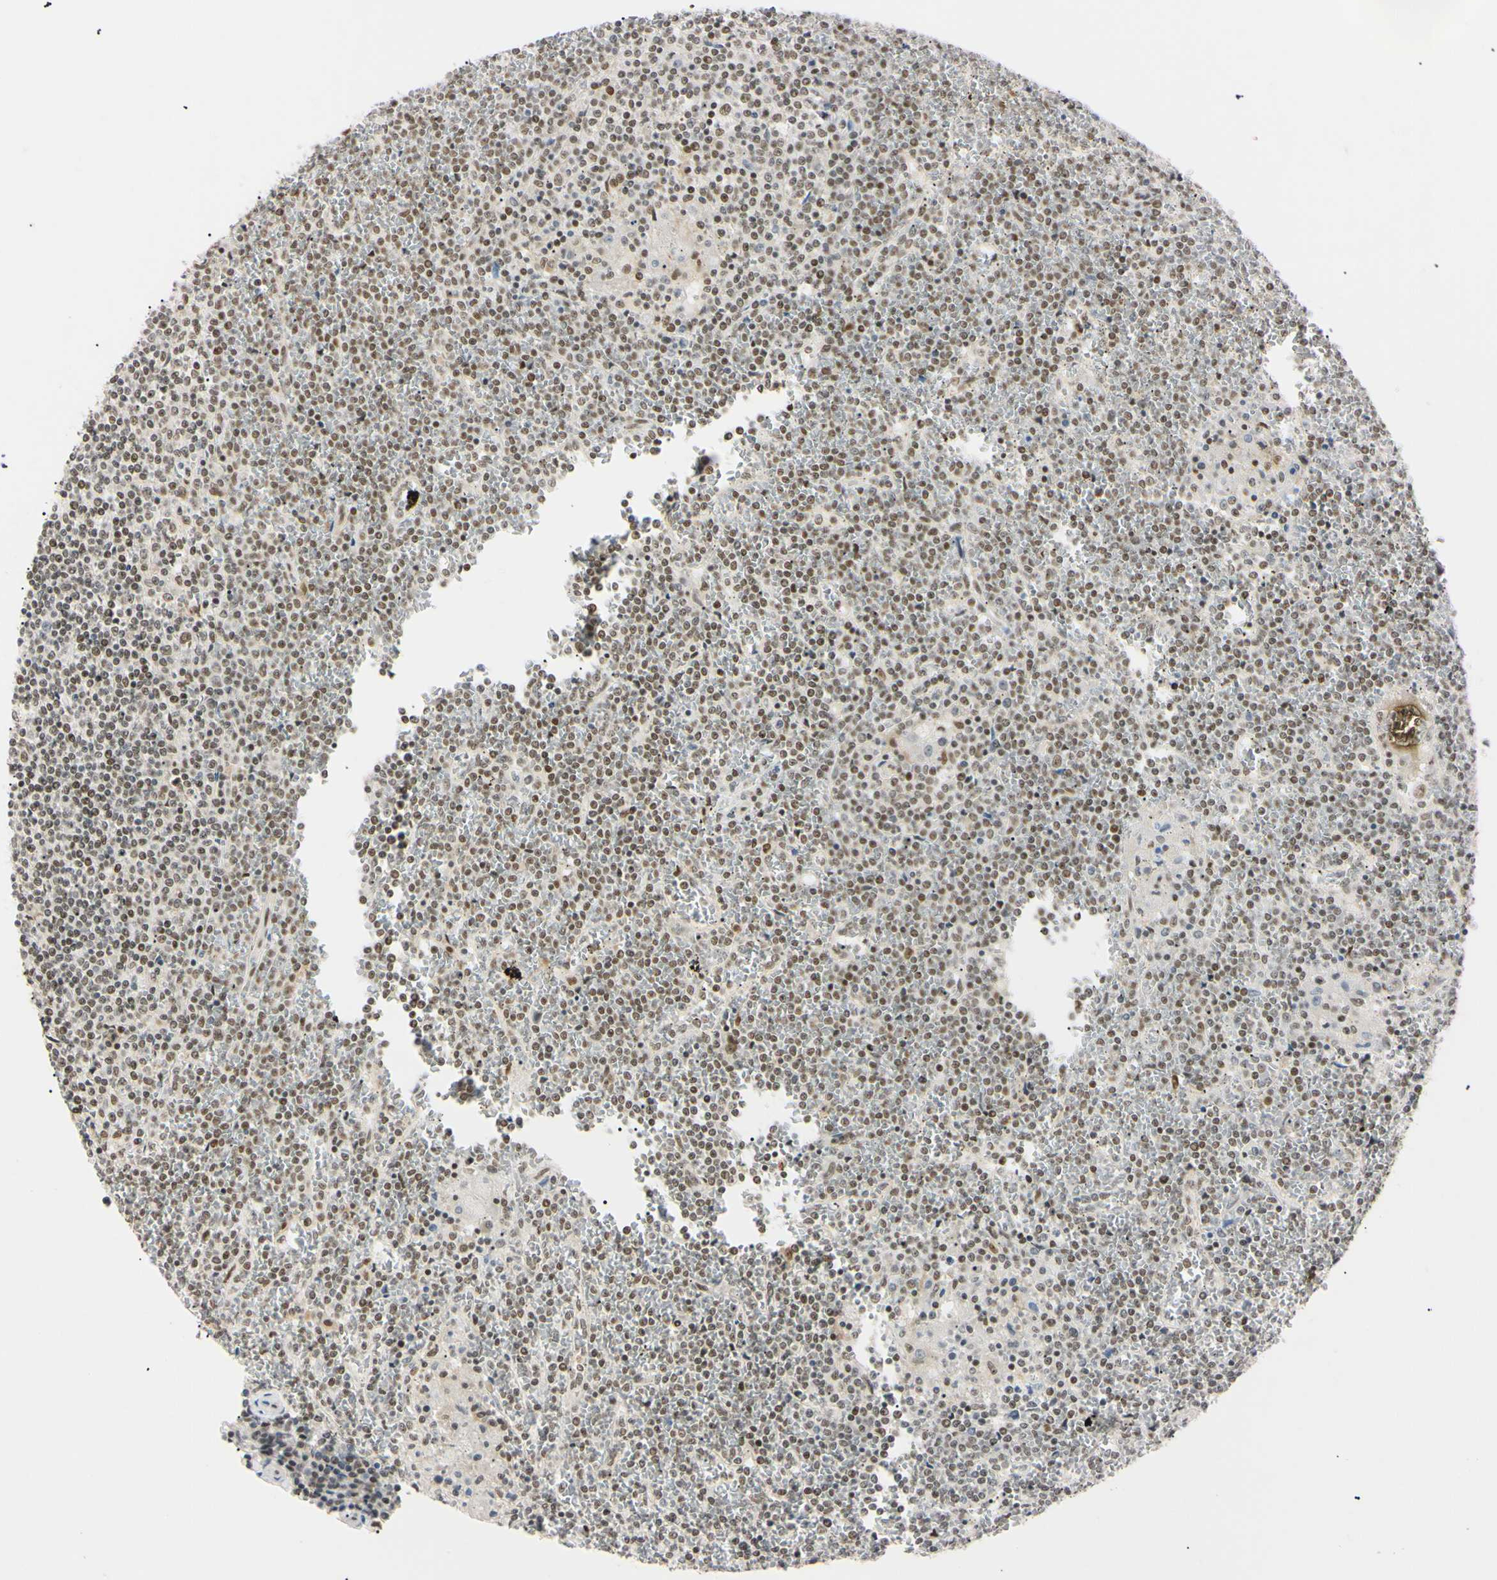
{"staining": {"intensity": "moderate", "quantity": ">75%", "location": "nuclear"}, "tissue": "lymphoma", "cell_type": "Tumor cells", "image_type": "cancer", "snomed": [{"axis": "morphology", "description": "Malignant lymphoma, non-Hodgkin's type, Low grade"}, {"axis": "topography", "description": "Spleen"}], "caption": "Immunohistochemistry (IHC) of human lymphoma displays medium levels of moderate nuclear expression in approximately >75% of tumor cells.", "gene": "ZNF134", "patient": {"sex": "female", "age": 19}}